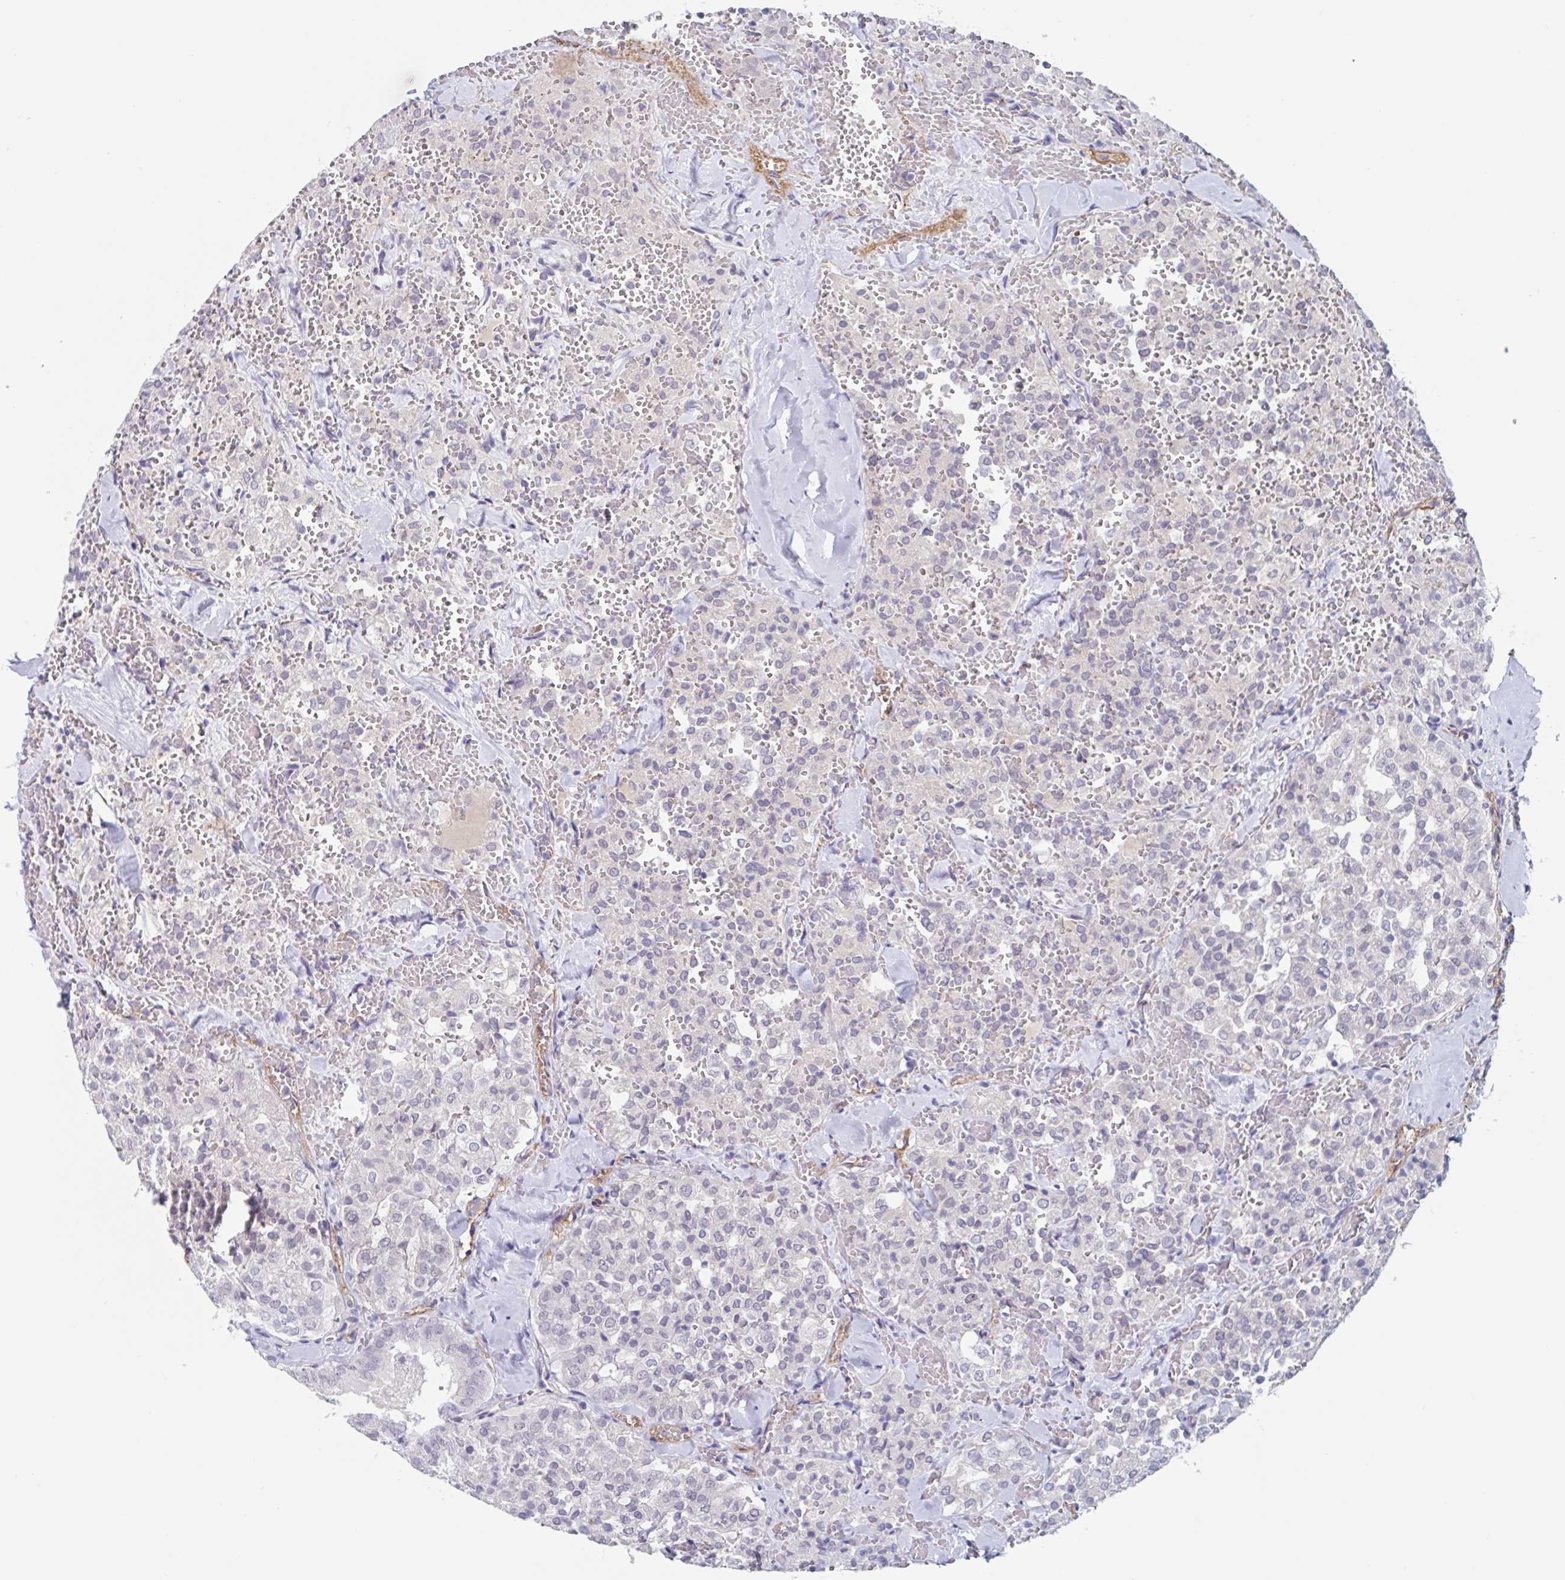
{"staining": {"intensity": "negative", "quantity": "none", "location": "none"}, "tissue": "thyroid cancer", "cell_type": "Tumor cells", "image_type": "cancer", "snomed": [{"axis": "morphology", "description": "Follicular adenoma carcinoma, NOS"}, {"axis": "topography", "description": "Thyroid gland"}], "caption": "An IHC photomicrograph of thyroid cancer is shown. There is no staining in tumor cells of thyroid cancer.", "gene": "KDM4D", "patient": {"sex": "male", "age": 75}}